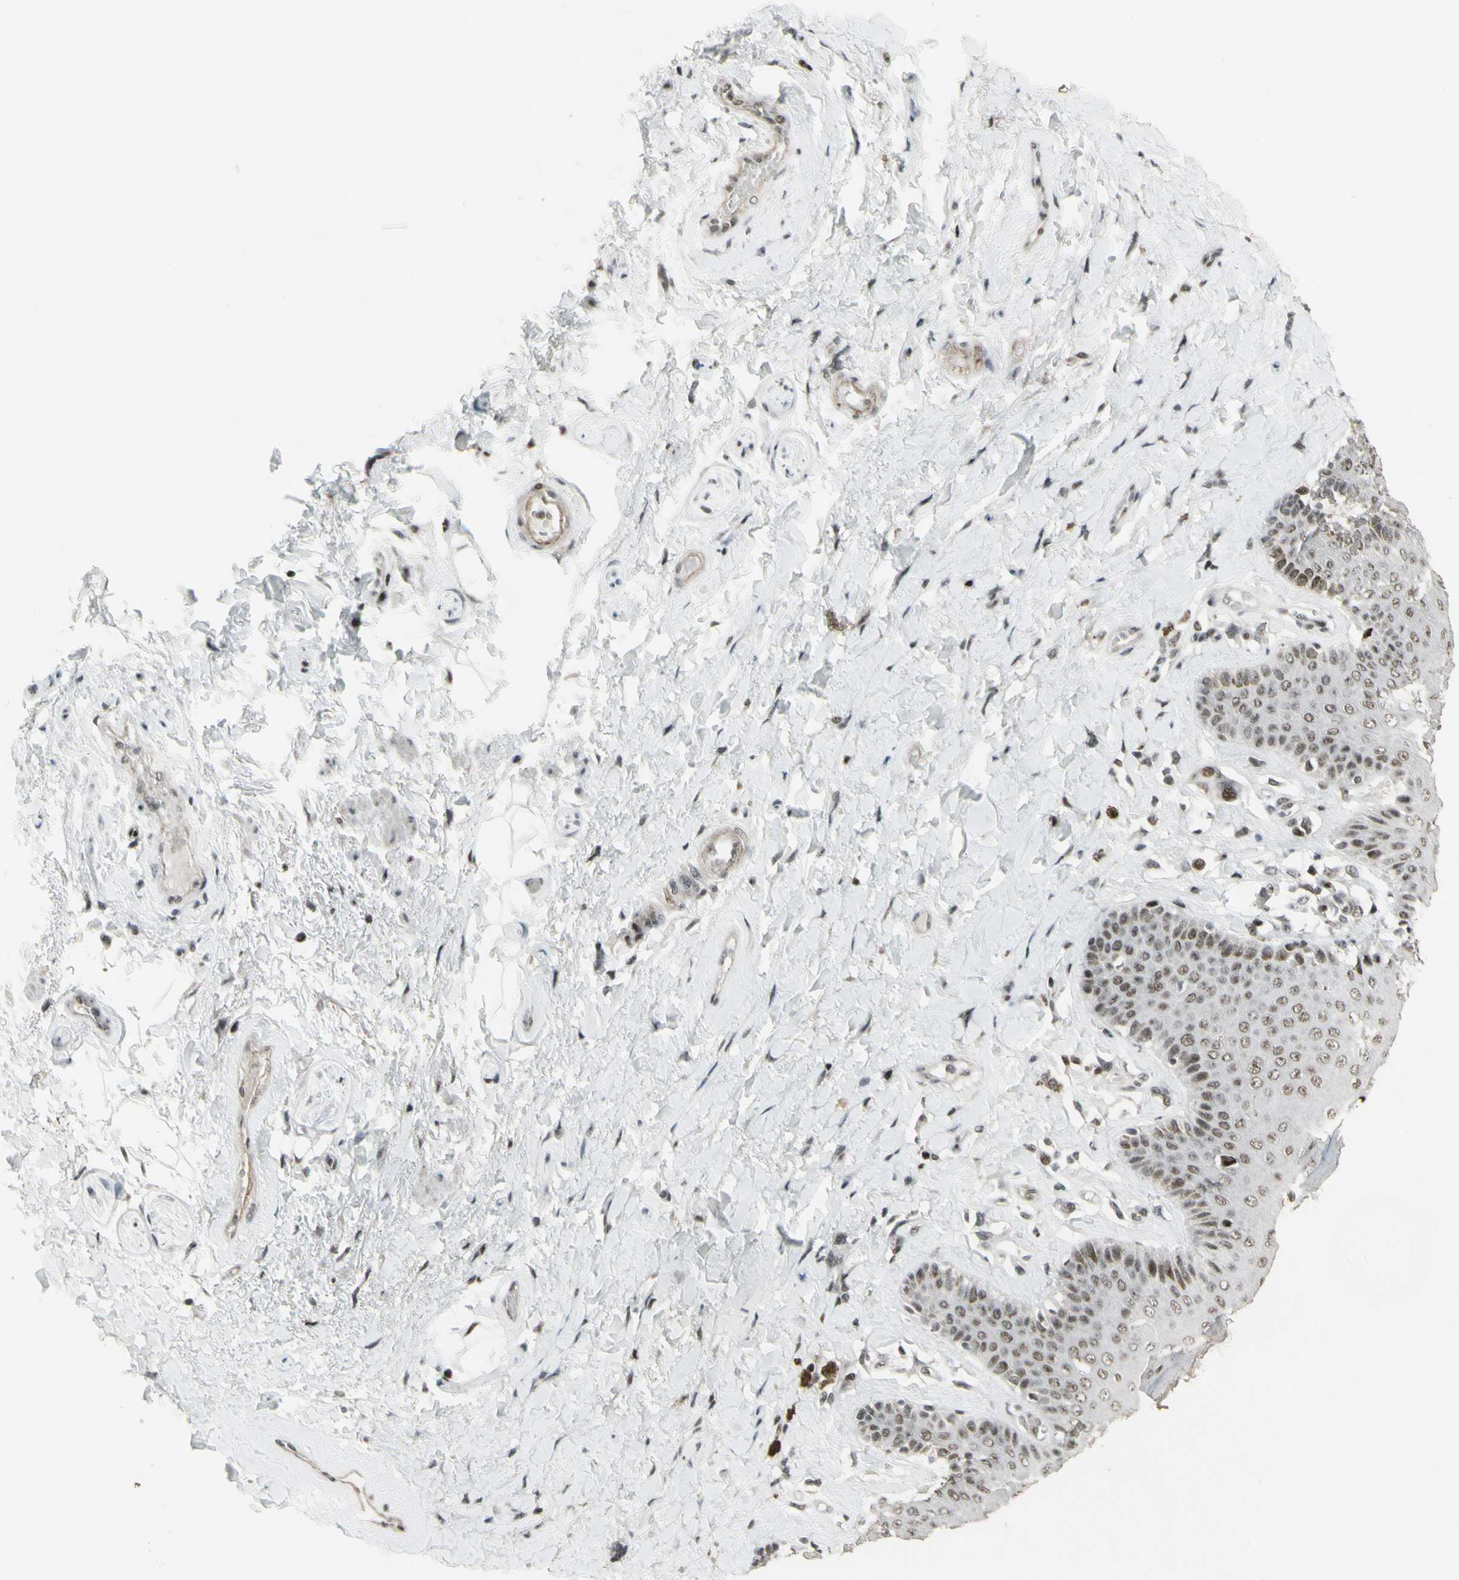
{"staining": {"intensity": "moderate", "quantity": "25%-75%", "location": "nuclear"}, "tissue": "skin", "cell_type": "Epidermal cells", "image_type": "normal", "snomed": [{"axis": "morphology", "description": "Normal tissue, NOS"}, {"axis": "topography", "description": "Anal"}], "caption": "Immunohistochemistry (IHC) staining of unremarkable skin, which displays medium levels of moderate nuclear positivity in about 25%-75% of epidermal cells indicating moderate nuclear protein expression. The staining was performed using DAB (3,3'-diaminobenzidine) (brown) for protein detection and nuclei were counterstained in hematoxylin (blue).", "gene": "SUPT6H", "patient": {"sex": "male", "age": 69}}